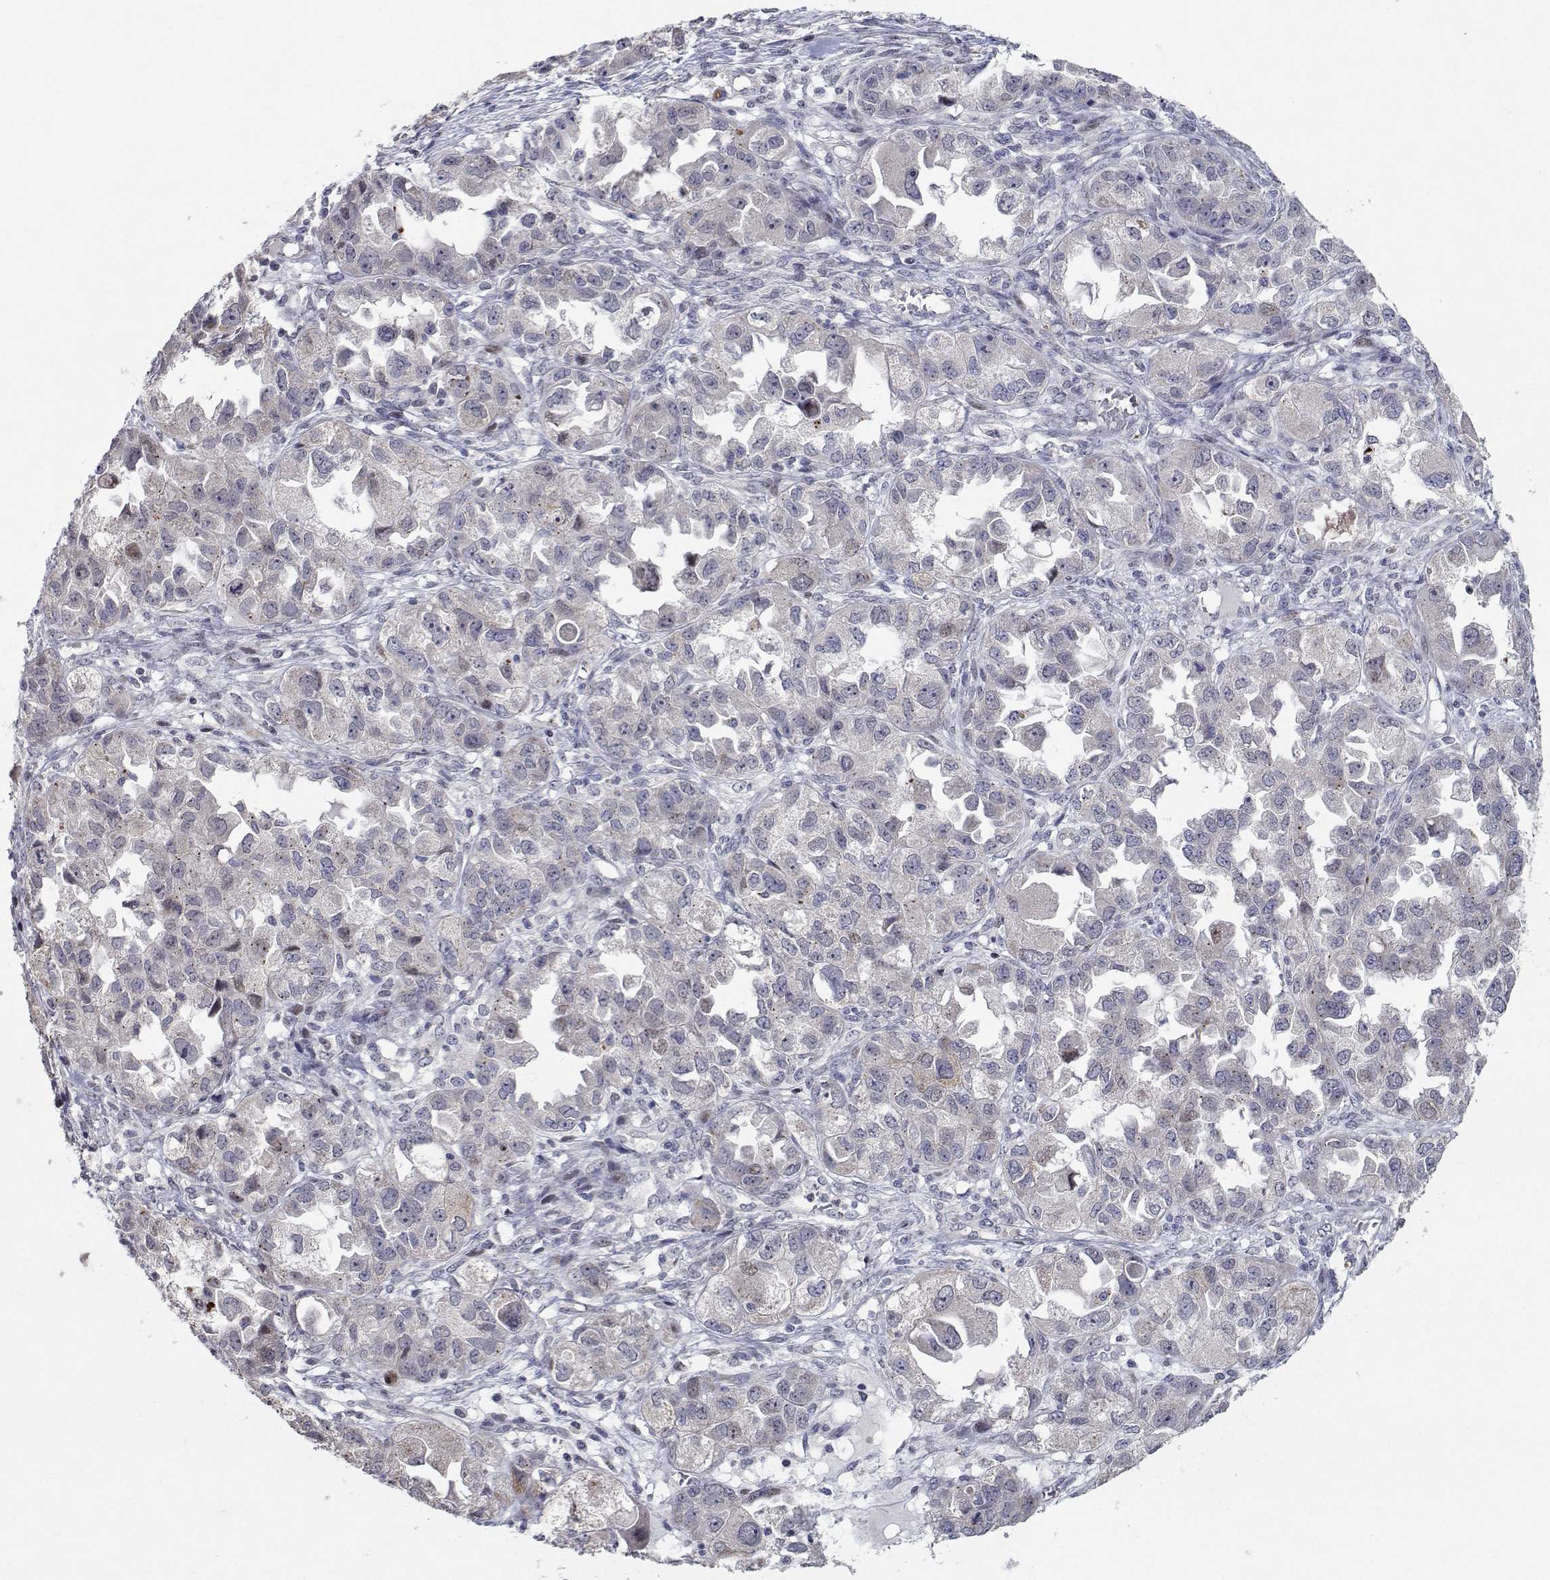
{"staining": {"intensity": "negative", "quantity": "none", "location": "none"}, "tissue": "ovarian cancer", "cell_type": "Tumor cells", "image_type": "cancer", "snomed": [{"axis": "morphology", "description": "Cystadenocarcinoma, serous, NOS"}, {"axis": "topography", "description": "Ovary"}], "caption": "Immunohistochemistry micrograph of human ovarian serous cystadenocarcinoma stained for a protein (brown), which demonstrates no positivity in tumor cells.", "gene": "RBPJL", "patient": {"sex": "female", "age": 84}}